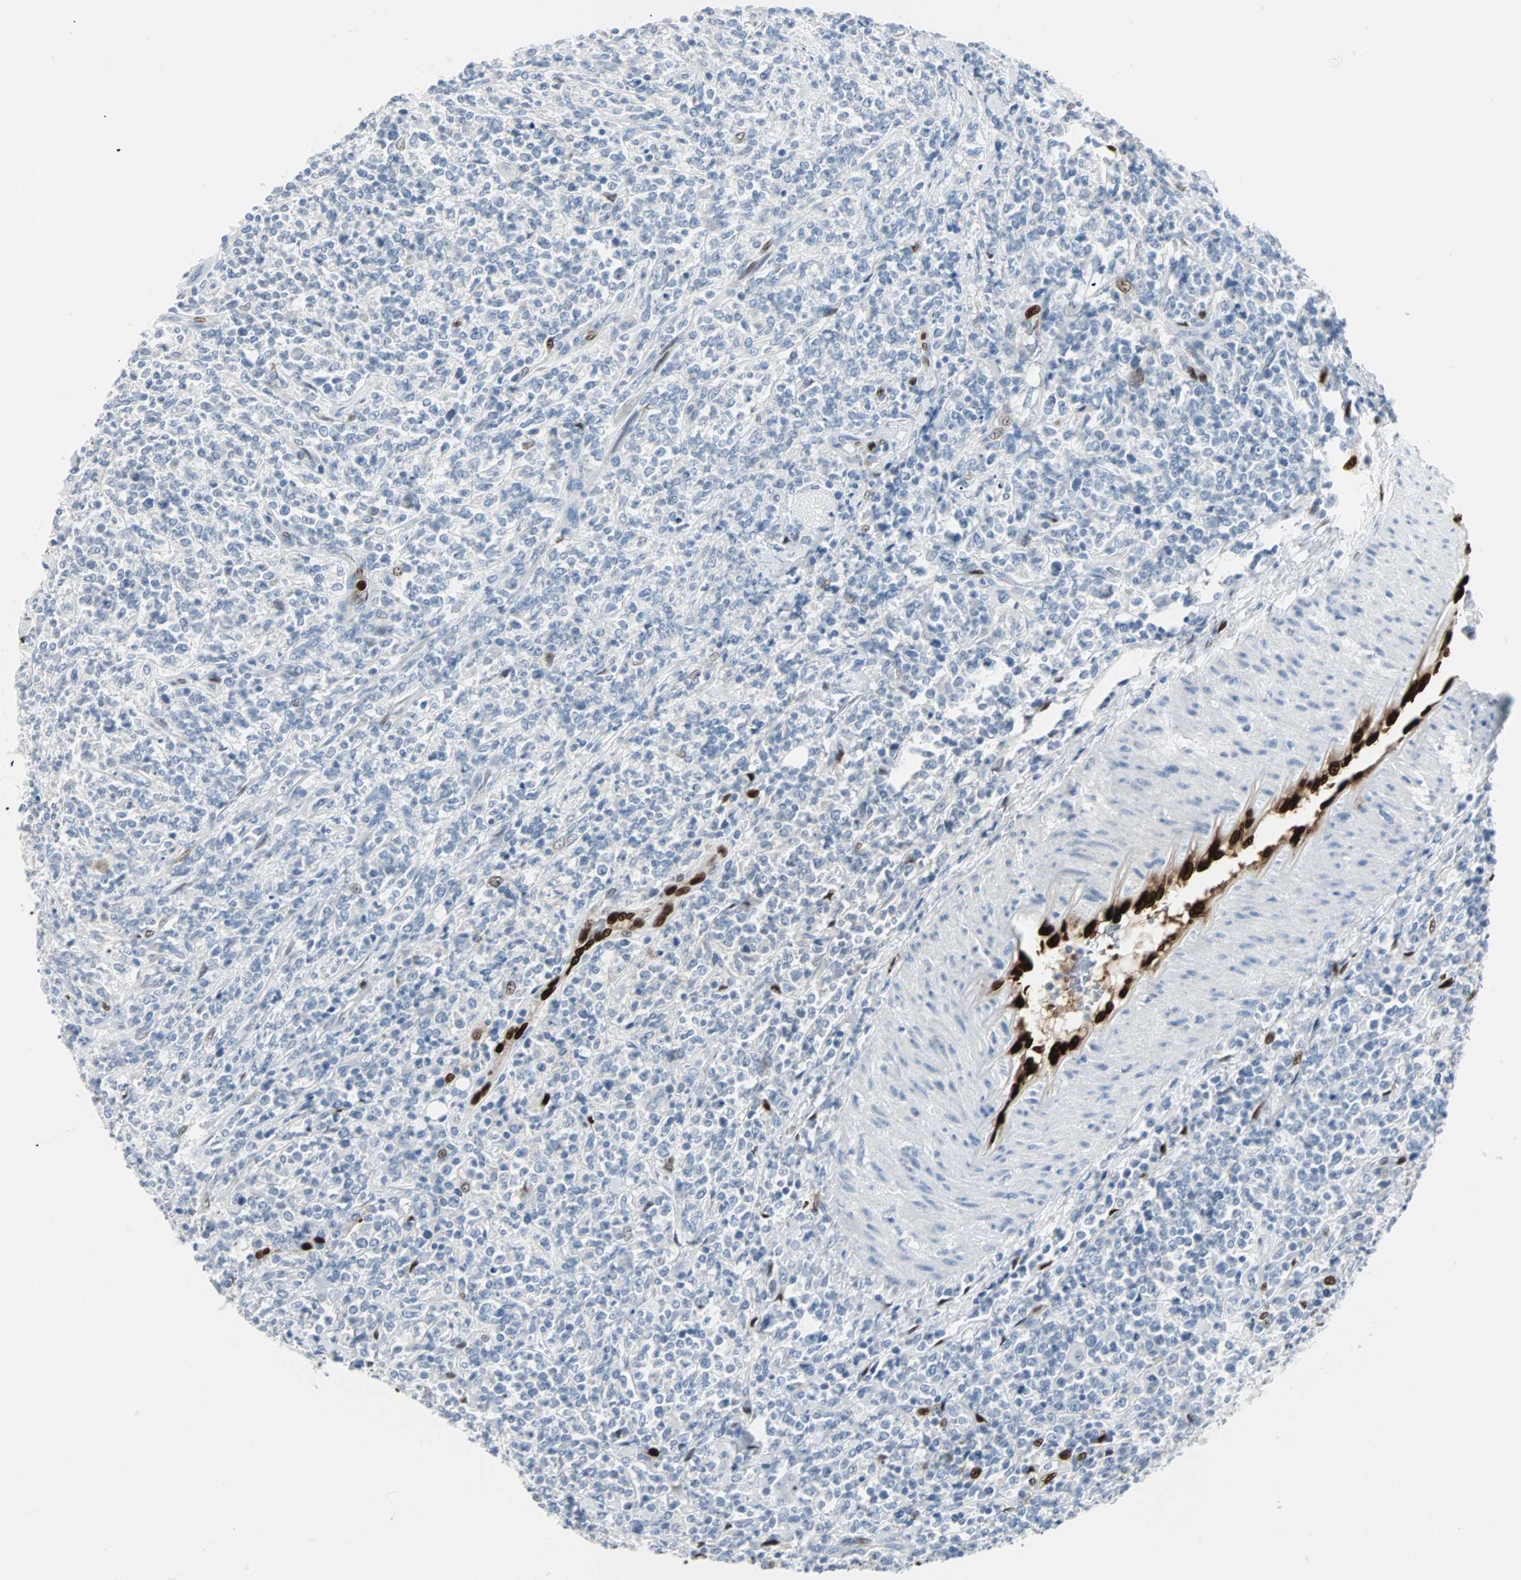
{"staining": {"intensity": "negative", "quantity": "none", "location": "none"}, "tissue": "lymphoma", "cell_type": "Tumor cells", "image_type": "cancer", "snomed": [{"axis": "morphology", "description": "Malignant lymphoma, non-Hodgkin's type, High grade"}, {"axis": "topography", "description": "Soft tissue"}], "caption": "Immunohistochemistry of human lymphoma demonstrates no positivity in tumor cells. Brightfield microscopy of immunohistochemistry stained with DAB (3,3'-diaminobenzidine) (brown) and hematoxylin (blue), captured at high magnification.", "gene": "IL33", "patient": {"sex": "male", "age": 18}}